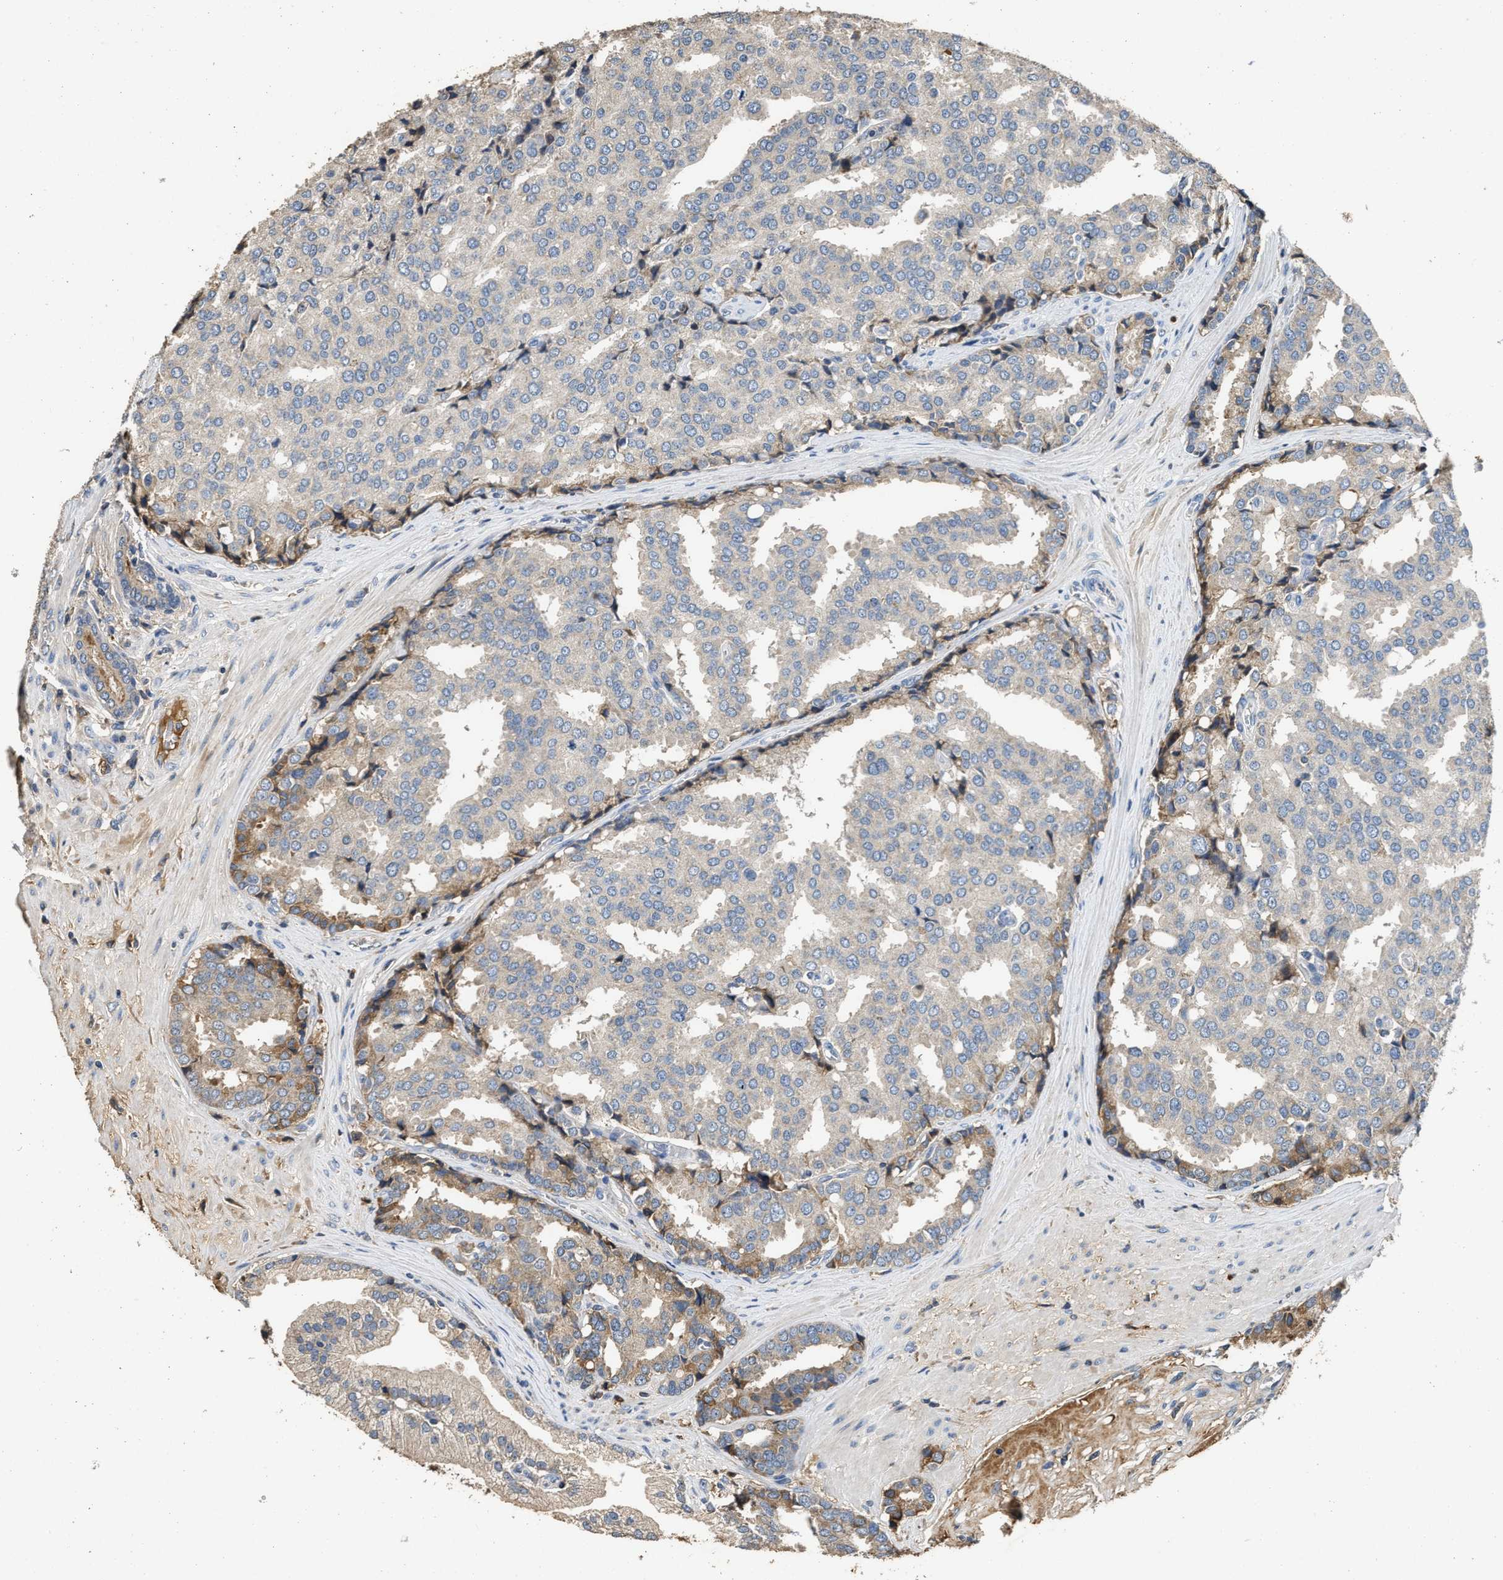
{"staining": {"intensity": "negative", "quantity": "none", "location": "none"}, "tissue": "prostate cancer", "cell_type": "Tumor cells", "image_type": "cancer", "snomed": [{"axis": "morphology", "description": "Adenocarcinoma, High grade"}, {"axis": "topography", "description": "Prostate"}], "caption": "Micrograph shows no protein staining in tumor cells of prostate high-grade adenocarcinoma tissue. (IHC, brightfield microscopy, high magnification).", "gene": "C3", "patient": {"sex": "male", "age": 50}}